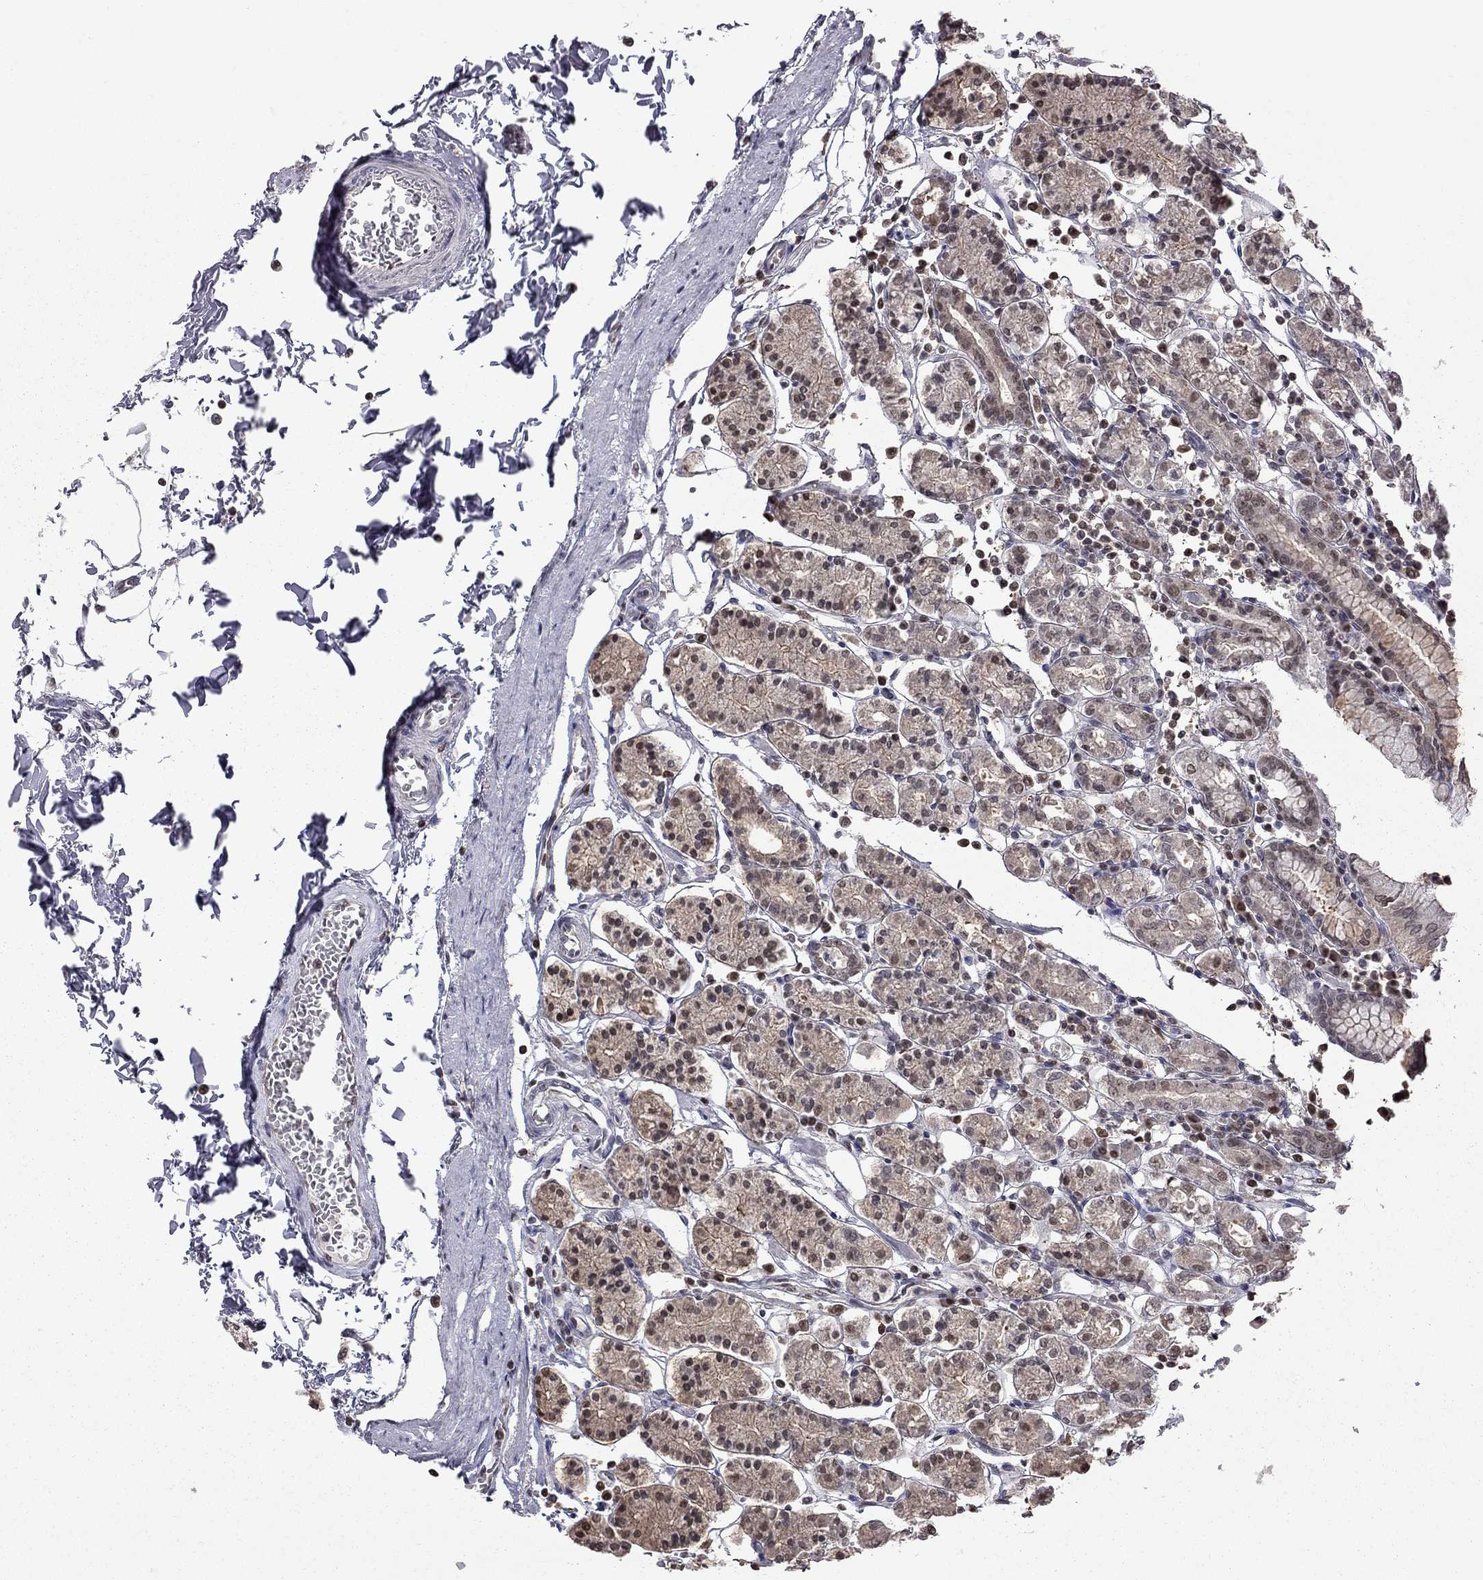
{"staining": {"intensity": "weak", "quantity": "<25%", "location": "nuclear"}, "tissue": "stomach", "cell_type": "Glandular cells", "image_type": "normal", "snomed": [{"axis": "morphology", "description": "Normal tissue, NOS"}, {"axis": "topography", "description": "Stomach, upper"}, {"axis": "topography", "description": "Stomach"}], "caption": "Micrograph shows no significant protein expression in glandular cells of benign stomach.", "gene": "RFWD3", "patient": {"sex": "male", "age": 62}}